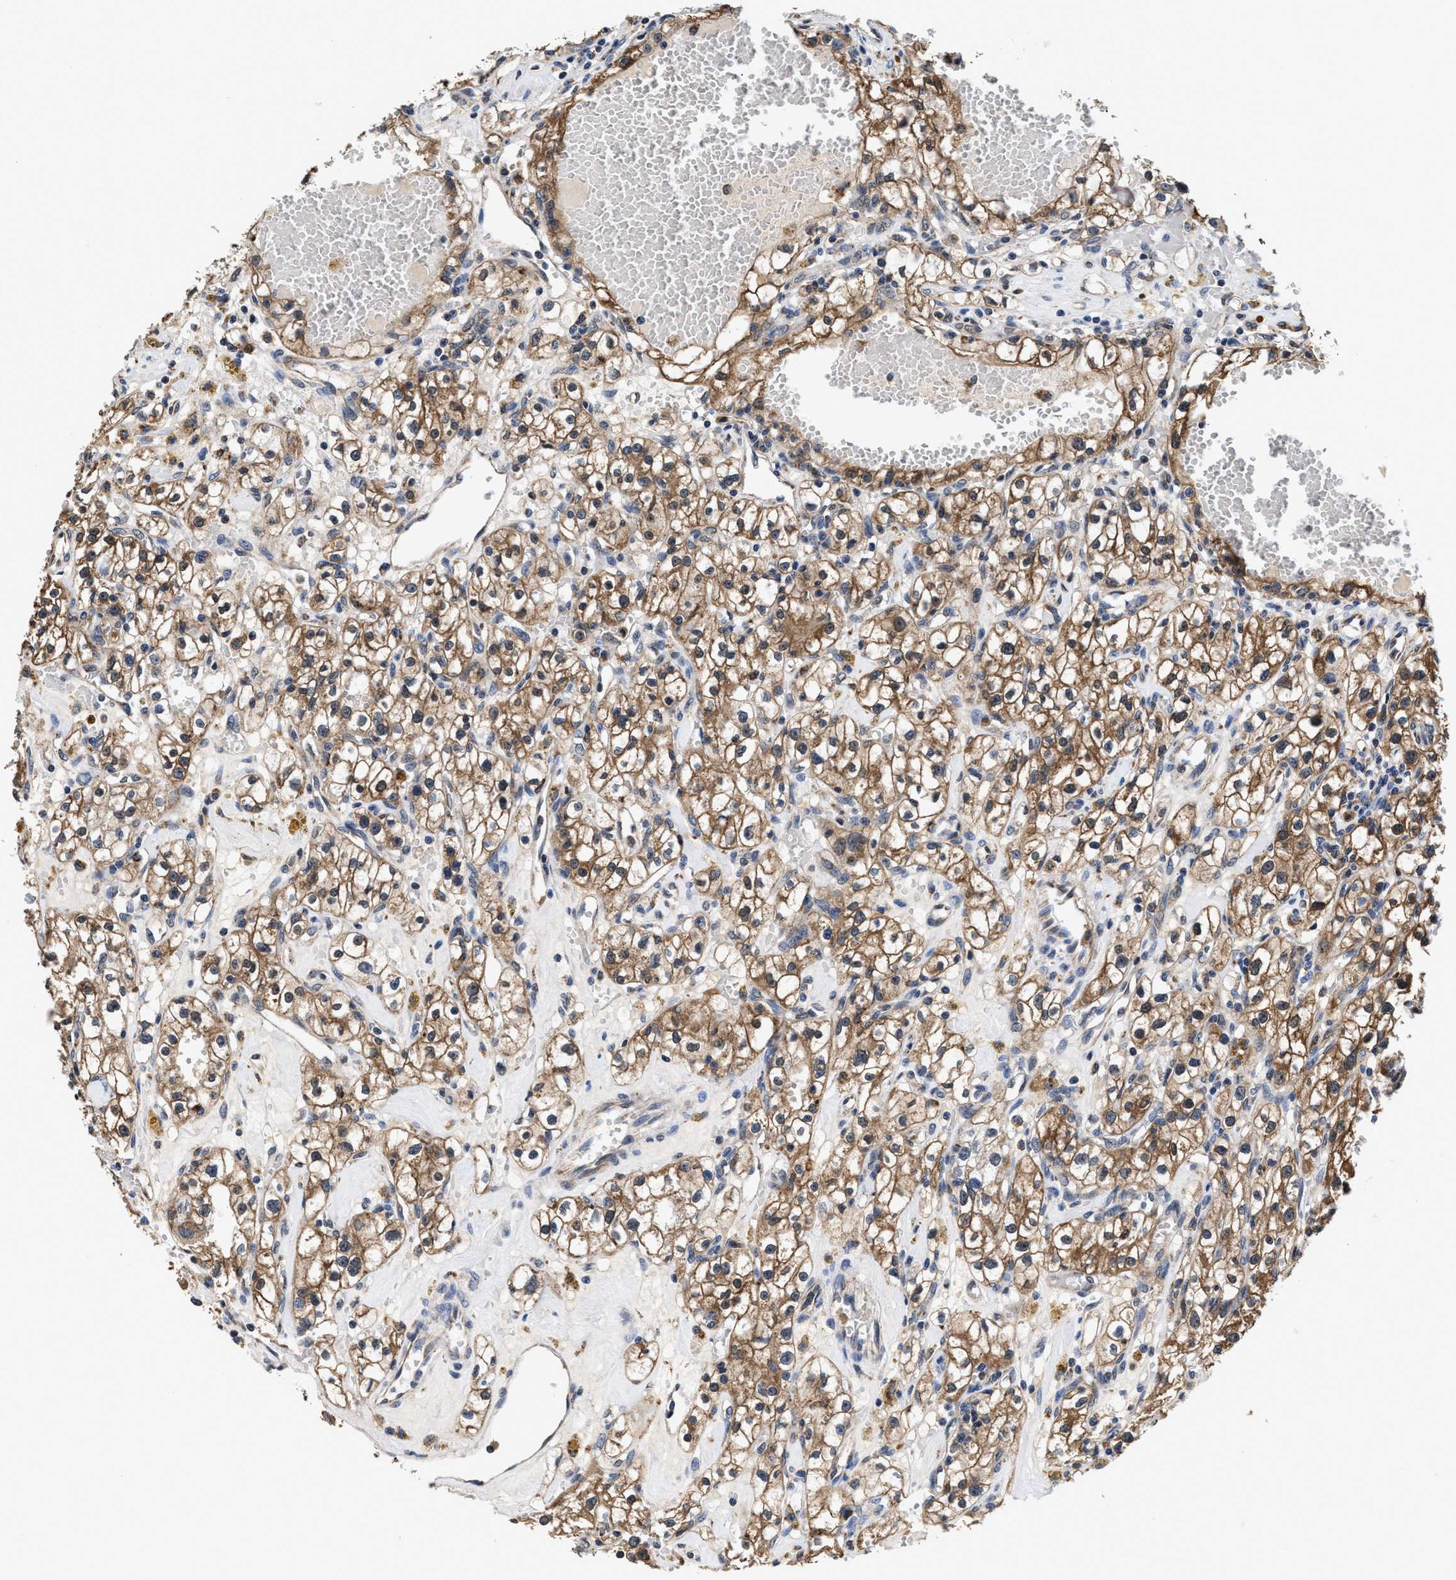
{"staining": {"intensity": "moderate", "quantity": ">75%", "location": "cytoplasmic/membranous"}, "tissue": "renal cancer", "cell_type": "Tumor cells", "image_type": "cancer", "snomed": [{"axis": "morphology", "description": "Adenocarcinoma, NOS"}, {"axis": "topography", "description": "Kidney"}], "caption": "Tumor cells display medium levels of moderate cytoplasmic/membranous expression in approximately >75% of cells in human renal cancer (adenocarcinoma). (DAB IHC with brightfield microscopy, high magnification).", "gene": "ACLY", "patient": {"sex": "male", "age": 56}}